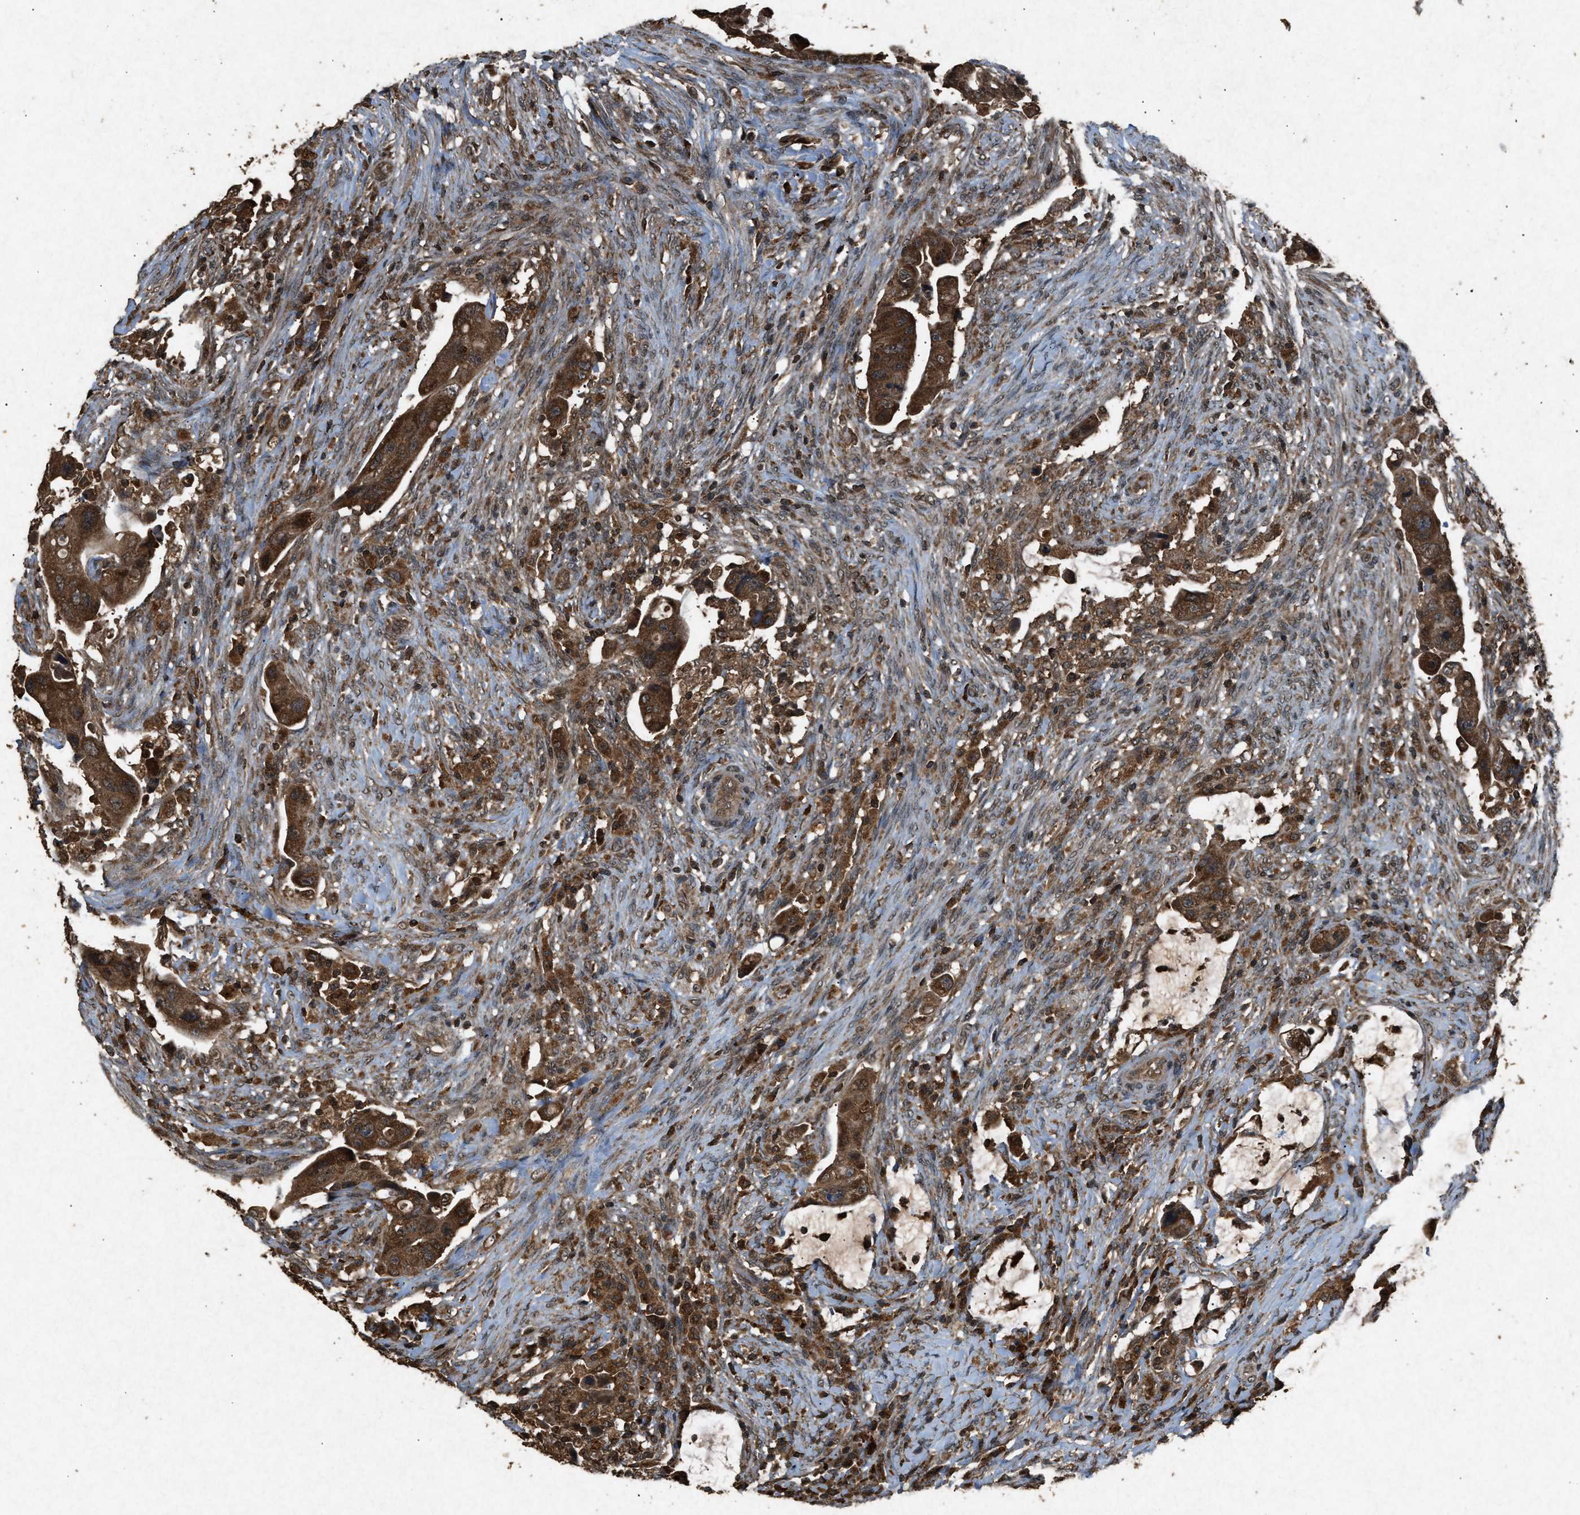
{"staining": {"intensity": "strong", "quantity": ">75%", "location": "cytoplasmic/membranous"}, "tissue": "colorectal cancer", "cell_type": "Tumor cells", "image_type": "cancer", "snomed": [{"axis": "morphology", "description": "Adenocarcinoma, NOS"}, {"axis": "topography", "description": "Rectum"}], "caption": "A brown stain highlights strong cytoplasmic/membranous staining of a protein in human adenocarcinoma (colorectal) tumor cells. (IHC, brightfield microscopy, high magnification).", "gene": "OAS1", "patient": {"sex": "female", "age": 71}}